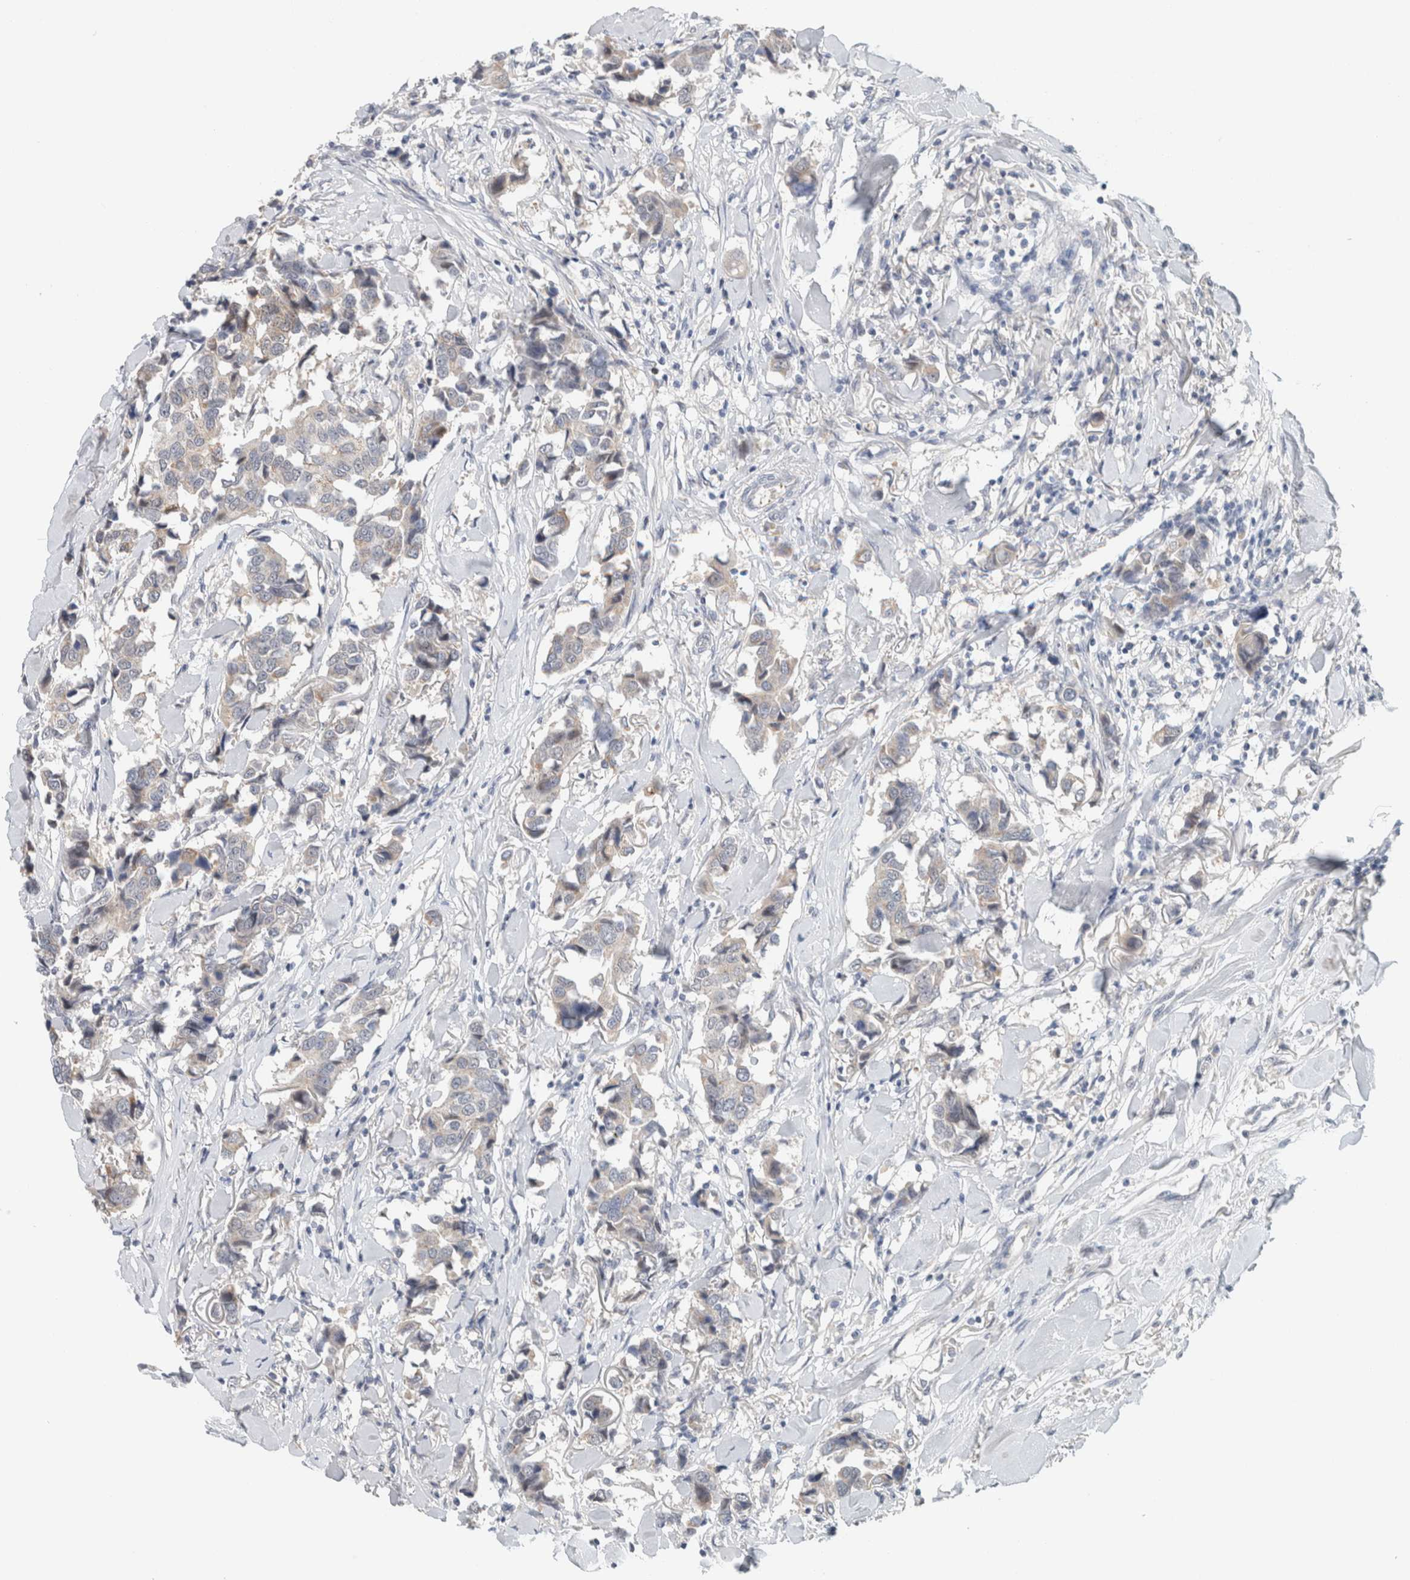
{"staining": {"intensity": "weak", "quantity": "25%-75%", "location": "cytoplasmic/membranous"}, "tissue": "breast cancer", "cell_type": "Tumor cells", "image_type": "cancer", "snomed": [{"axis": "morphology", "description": "Duct carcinoma"}, {"axis": "topography", "description": "Breast"}], "caption": "An IHC histopathology image of tumor tissue is shown. Protein staining in brown labels weak cytoplasmic/membranous positivity in breast cancer (intraductal carcinoma) within tumor cells. (IHC, brightfield microscopy, high magnification).", "gene": "CRAT", "patient": {"sex": "female", "age": 80}}